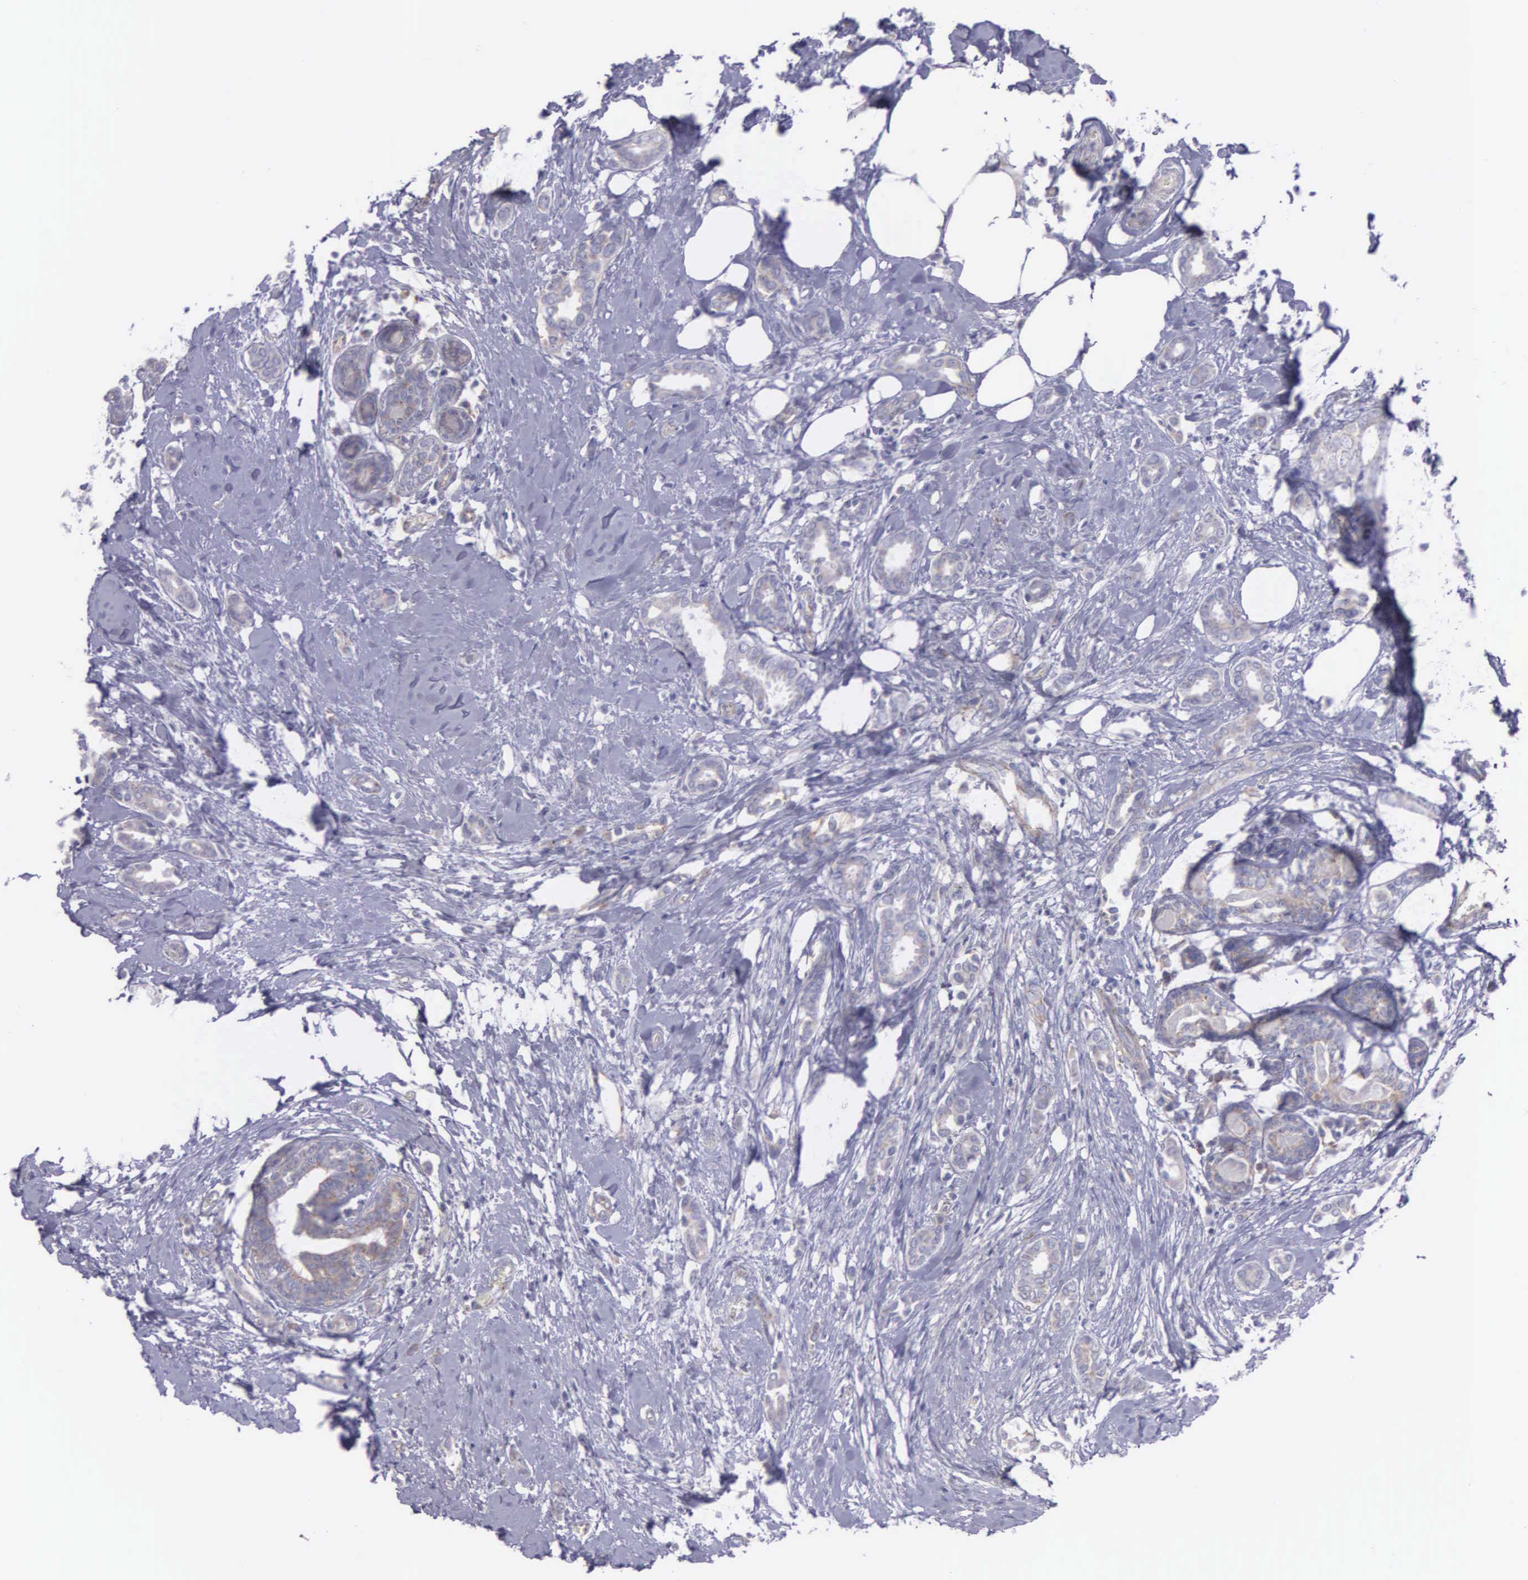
{"staining": {"intensity": "weak", "quantity": "25%-75%", "location": "cytoplasmic/membranous"}, "tissue": "breast cancer", "cell_type": "Tumor cells", "image_type": "cancer", "snomed": [{"axis": "morphology", "description": "Duct carcinoma"}, {"axis": "topography", "description": "Breast"}], "caption": "DAB immunohistochemical staining of human breast cancer (infiltrating ductal carcinoma) demonstrates weak cytoplasmic/membranous protein expression in approximately 25%-75% of tumor cells.", "gene": "SYNJ2BP", "patient": {"sex": "female", "age": 50}}